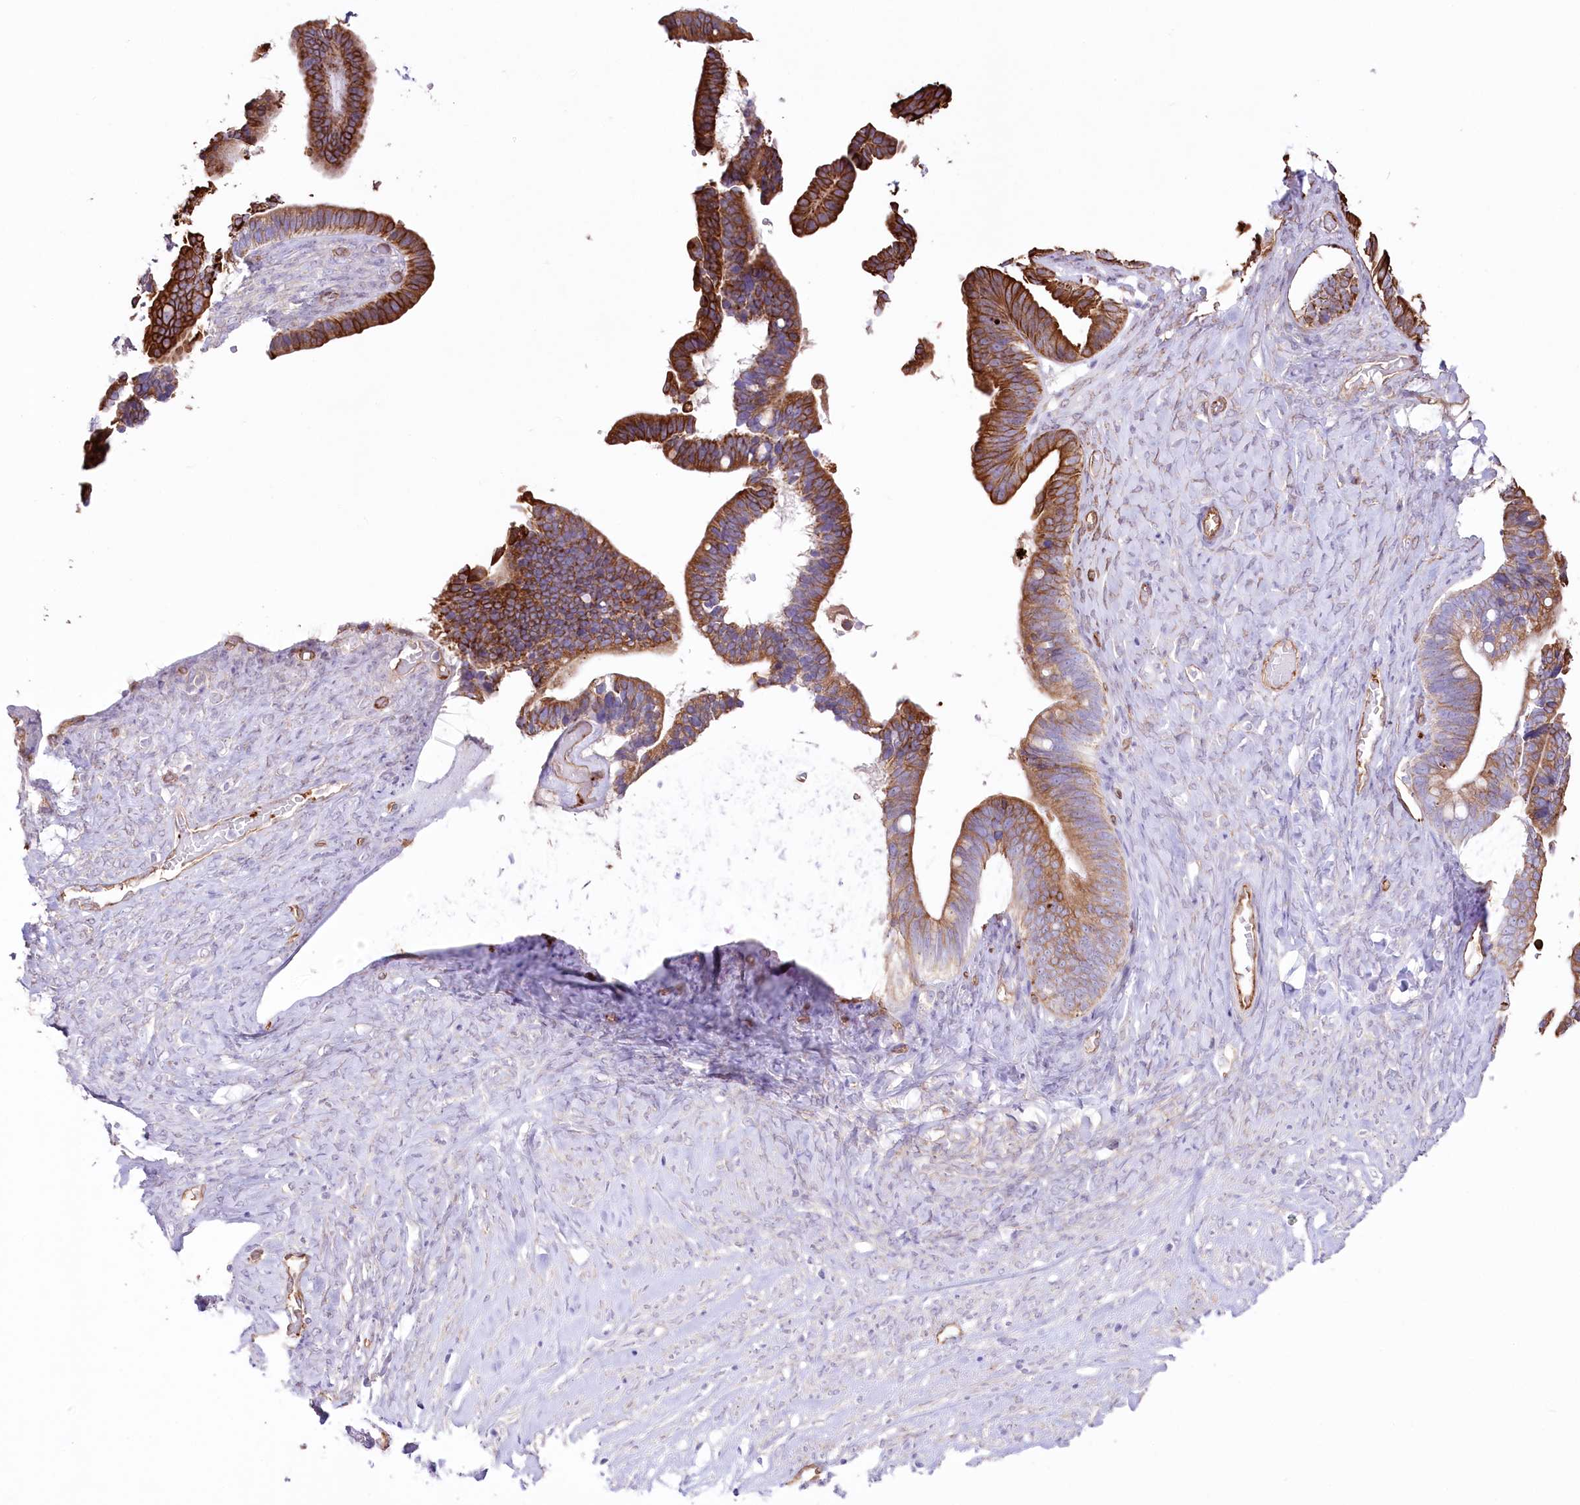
{"staining": {"intensity": "strong", "quantity": ">75%", "location": "cytoplasmic/membranous"}, "tissue": "ovarian cancer", "cell_type": "Tumor cells", "image_type": "cancer", "snomed": [{"axis": "morphology", "description": "Cystadenocarcinoma, serous, NOS"}, {"axis": "topography", "description": "Ovary"}], "caption": "IHC staining of ovarian serous cystadenocarcinoma, which reveals high levels of strong cytoplasmic/membranous staining in about >75% of tumor cells indicating strong cytoplasmic/membranous protein positivity. The staining was performed using DAB (3,3'-diaminobenzidine) (brown) for protein detection and nuclei were counterstained in hematoxylin (blue).", "gene": "SLC39A10", "patient": {"sex": "female", "age": 56}}